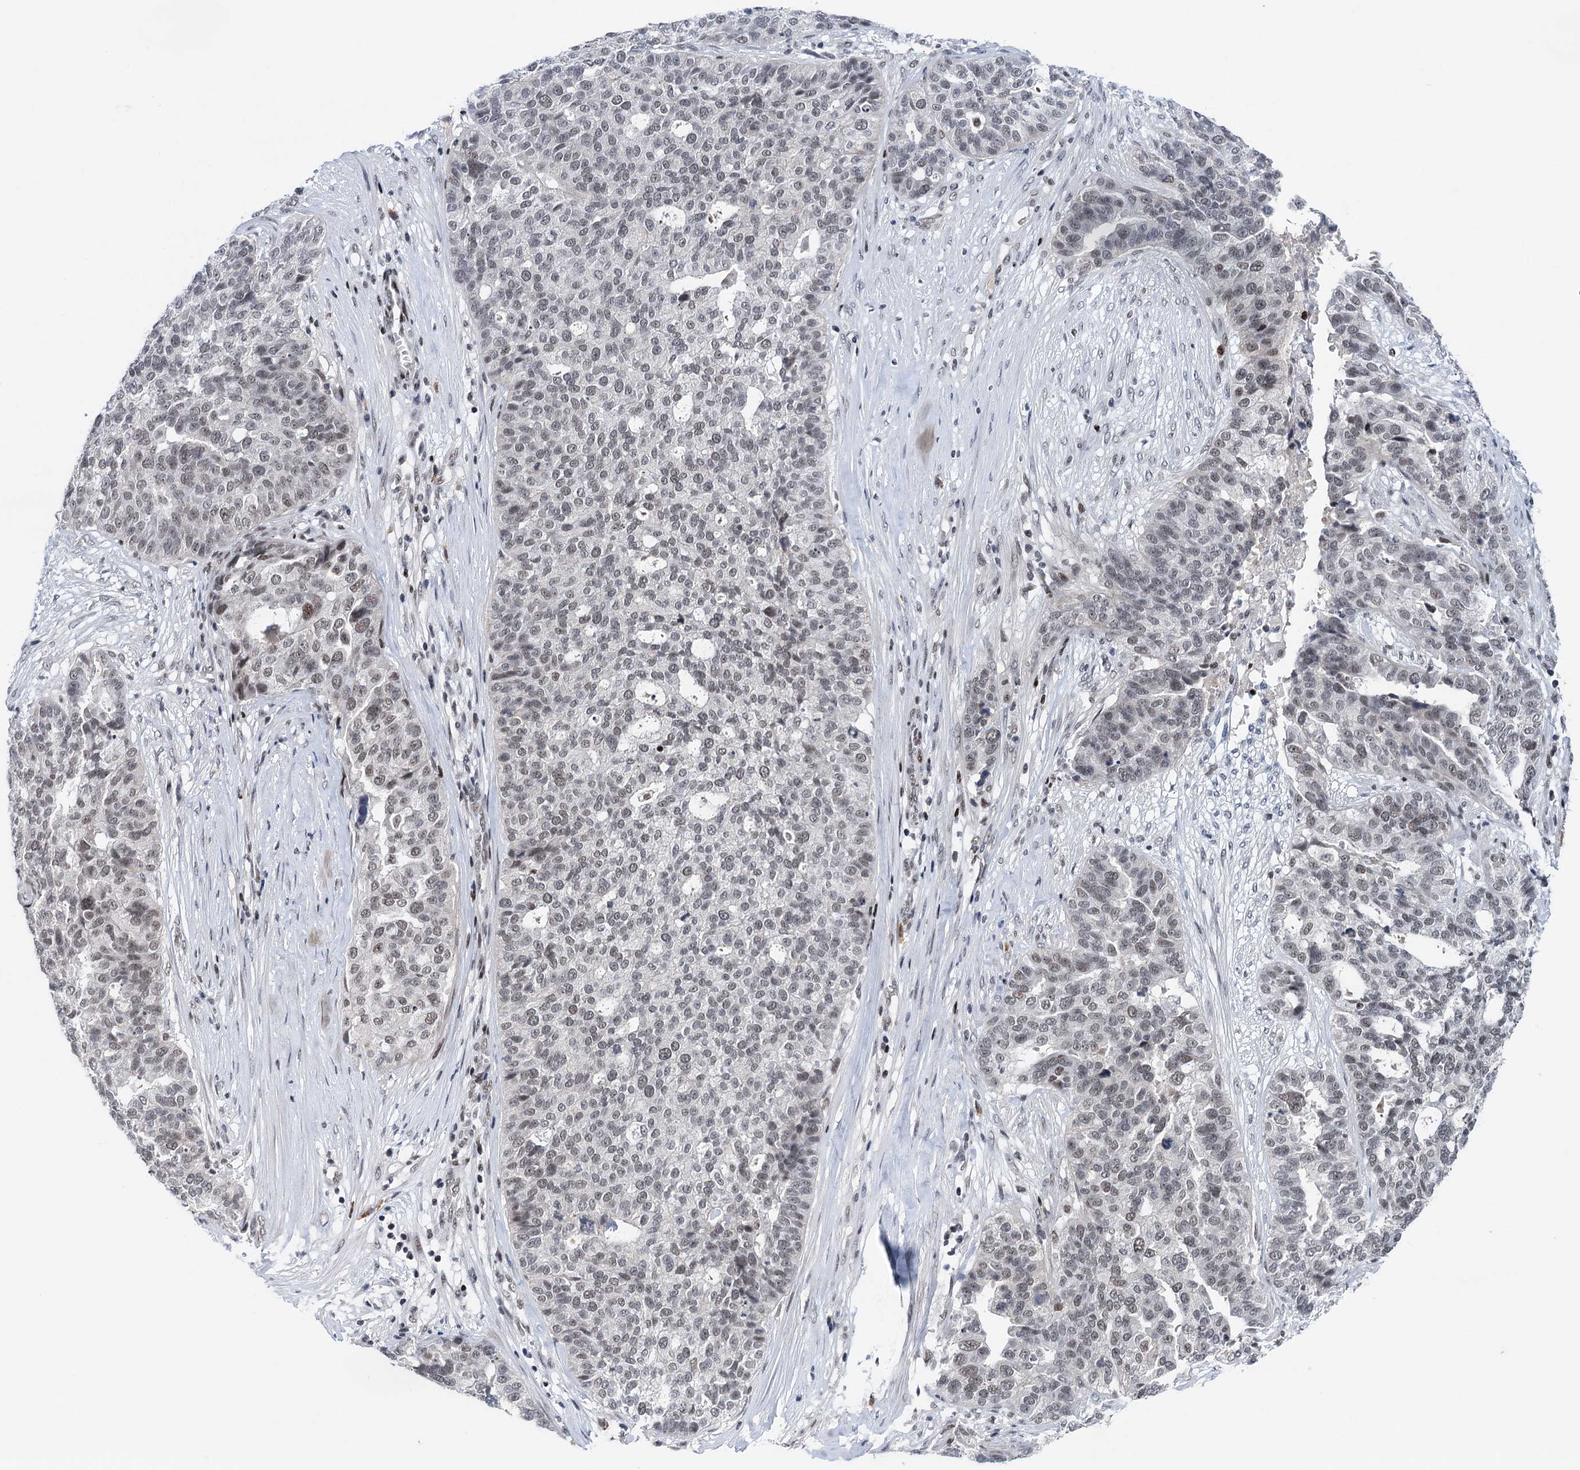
{"staining": {"intensity": "weak", "quantity": "<25%", "location": "nuclear"}, "tissue": "ovarian cancer", "cell_type": "Tumor cells", "image_type": "cancer", "snomed": [{"axis": "morphology", "description": "Cystadenocarcinoma, serous, NOS"}, {"axis": "topography", "description": "Ovary"}], "caption": "Ovarian serous cystadenocarcinoma was stained to show a protein in brown. There is no significant expression in tumor cells.", "gene": "ZCCHC10", "patient": {"sex": "female", "age": 59}}